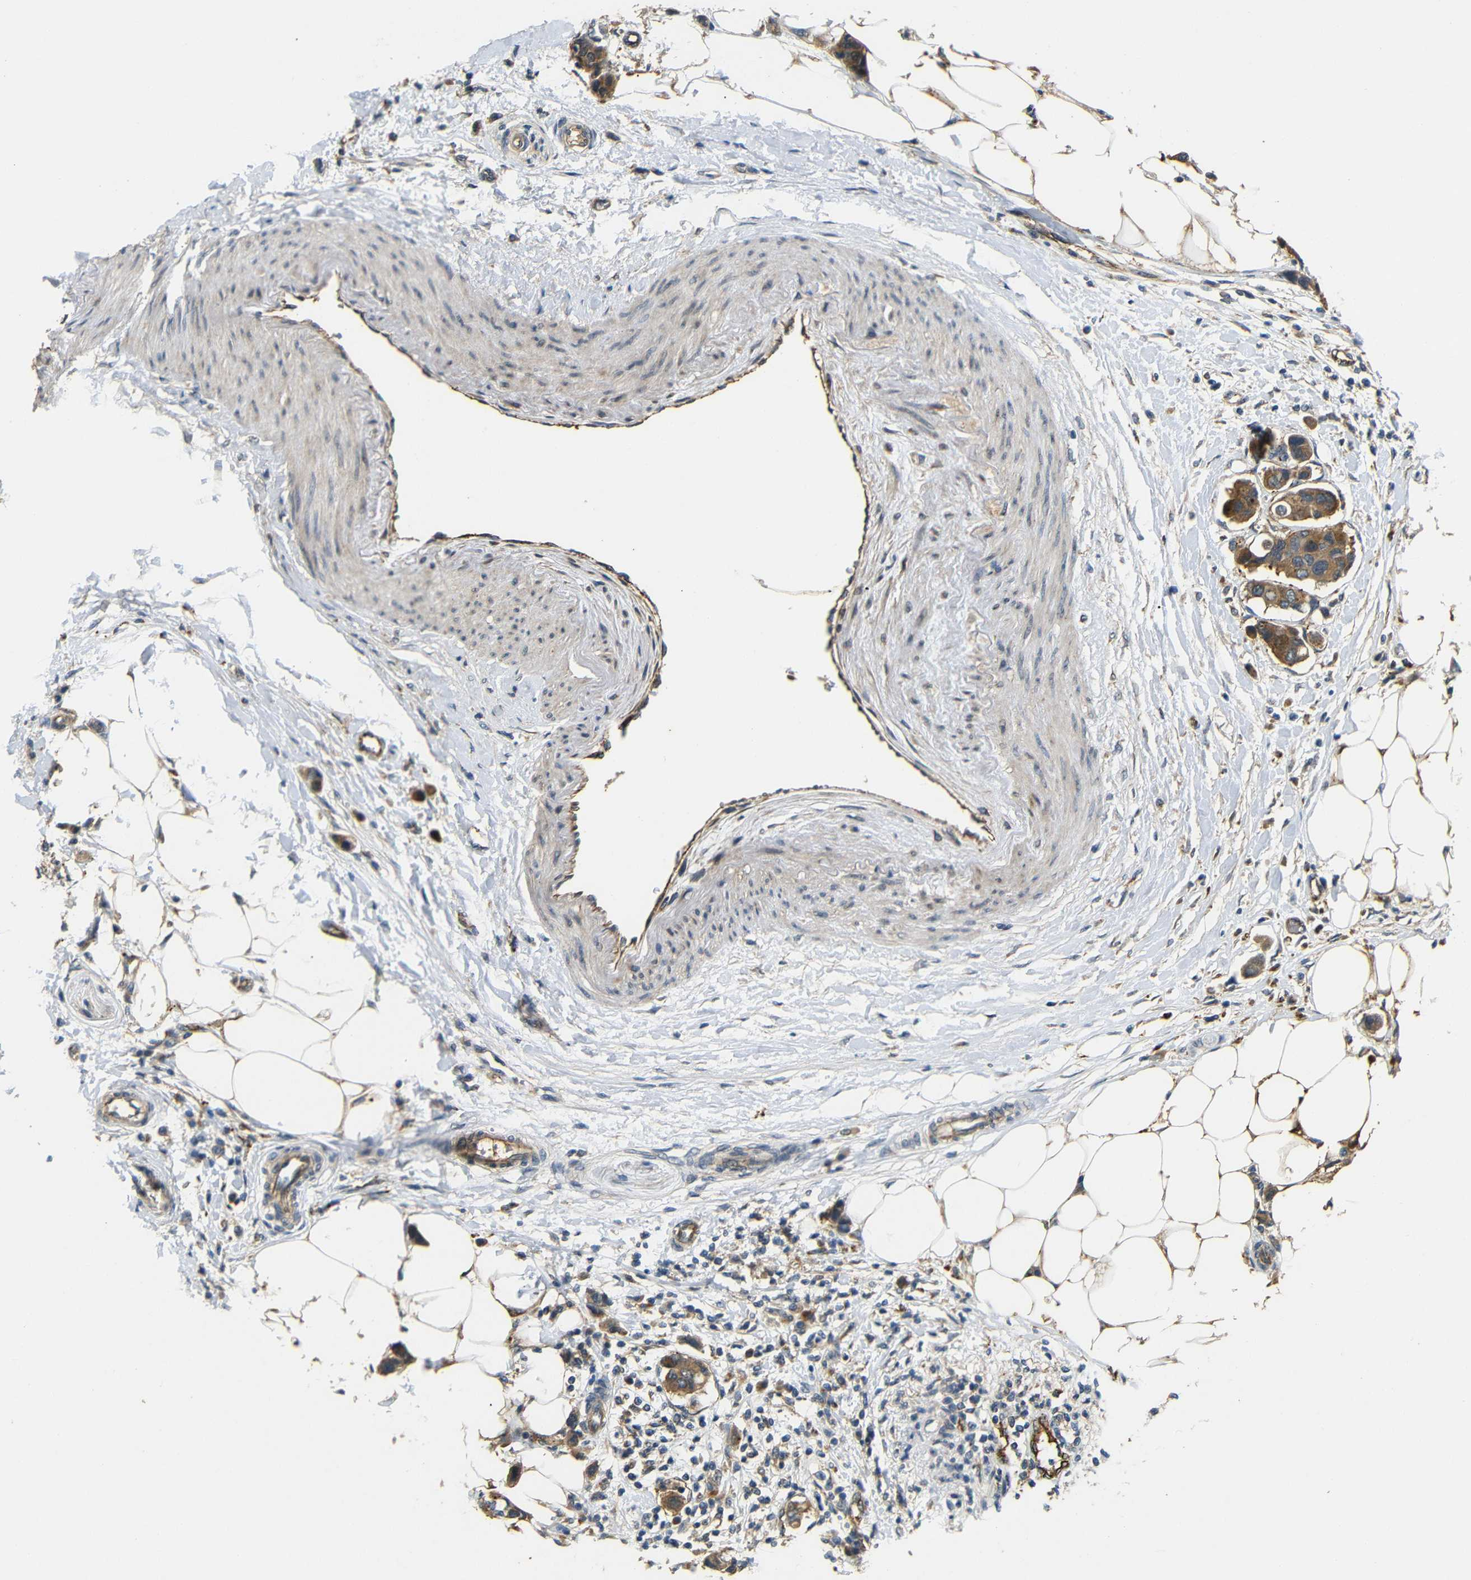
{"staining": {"intensity": "moderate", "quantity": ">75%", "location": "cytoplasmic/membranous"}, "tissue": "breast cancer", "cell_type": "Tumor cells", "image_type": "cancer", "snomed": [{"axis": "morphology", "description": "Normal tissue, NOS"}, {"axis": "morphology", "description": "Duct carcinoma"}, {"axis": "topography", "description": "Breast"}], "caption": "DAB (3,3'-diaminobenzidine) immunohistochemical staining of breast cancer demonstrates moderate cytoplasmic/membranous protein expression in approximately >75% of tumor cells.", "gene": "ATP7A", "patient": {"sex": "female", "age": 50}}